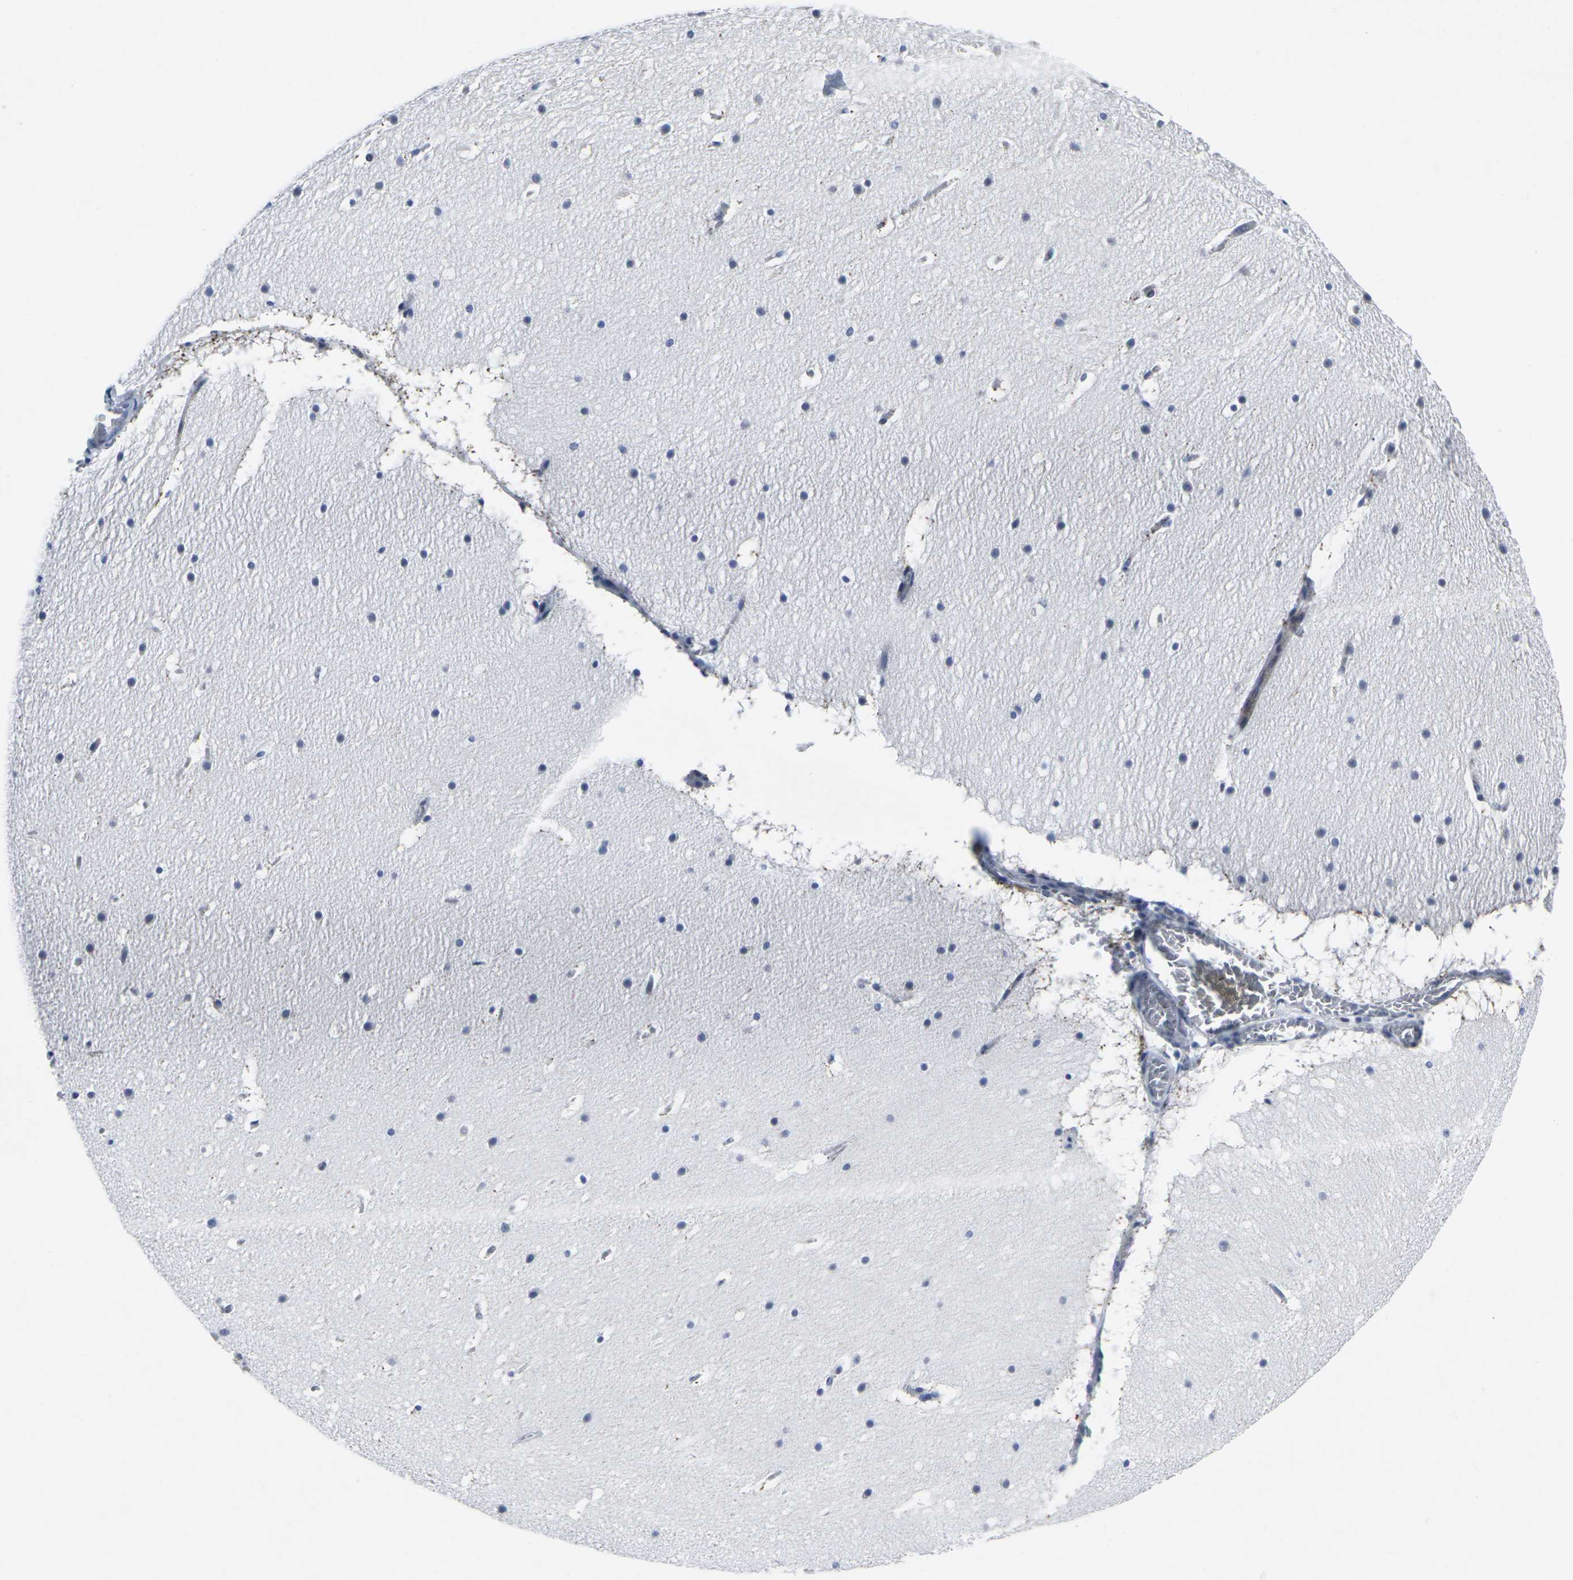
{"staining": {"intensity": "negative", "quantity": "none", "location": "none"}, "tissue": "cerebellum", "cell_type": "Cells in granular layer", "image_type": "normal", "snomed": [{"axis": "morphology", "description": "Normal tissue, NOS"}, {"axis": "topography", "description": "Cerebellum"}], "caption": "Immunohistochemistry of benign cerebellum demonstrates no expression in cells in granular layer.", "gene": "RPN1", "patient": {"sex": "male", "age": 45}}